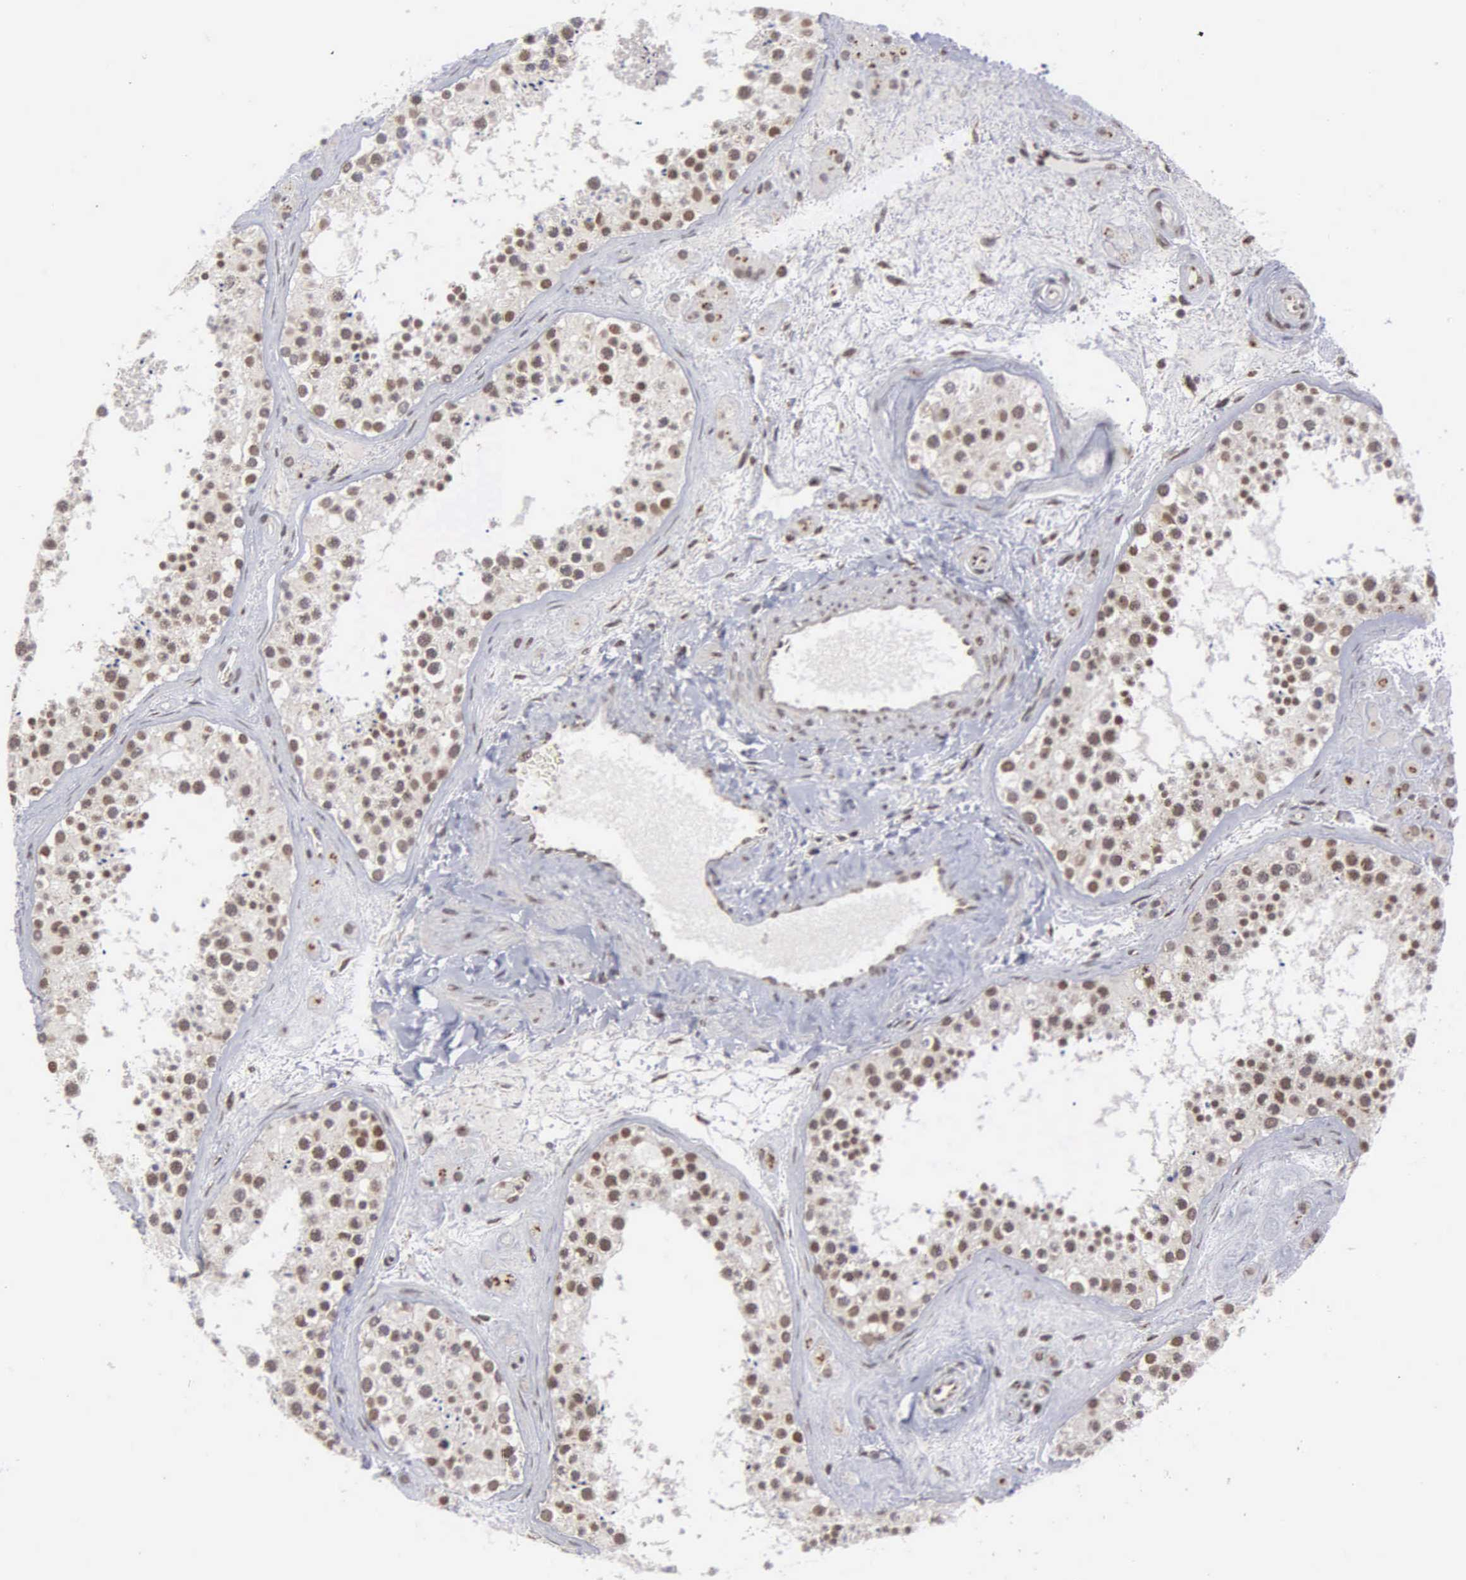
{"staining": {"intensity": "strong", "quantity": ">75%", "location": "nuclear"}, "tissue": "testis", "cell_type": "Cells in seminiferous ducts", "image_type": "normal", "snomed": [{"axis": "morphology", "description": "Normal tissue, NOS"}, {"axis": "topography", "description": "Testis"}], "caption": "Strong nuclear protein staining is seen in approximately >75% of cells in seminiferous ducts in testis.", "gene": "GTF2A1", "patient": {"sex": "male", "age": 38}}